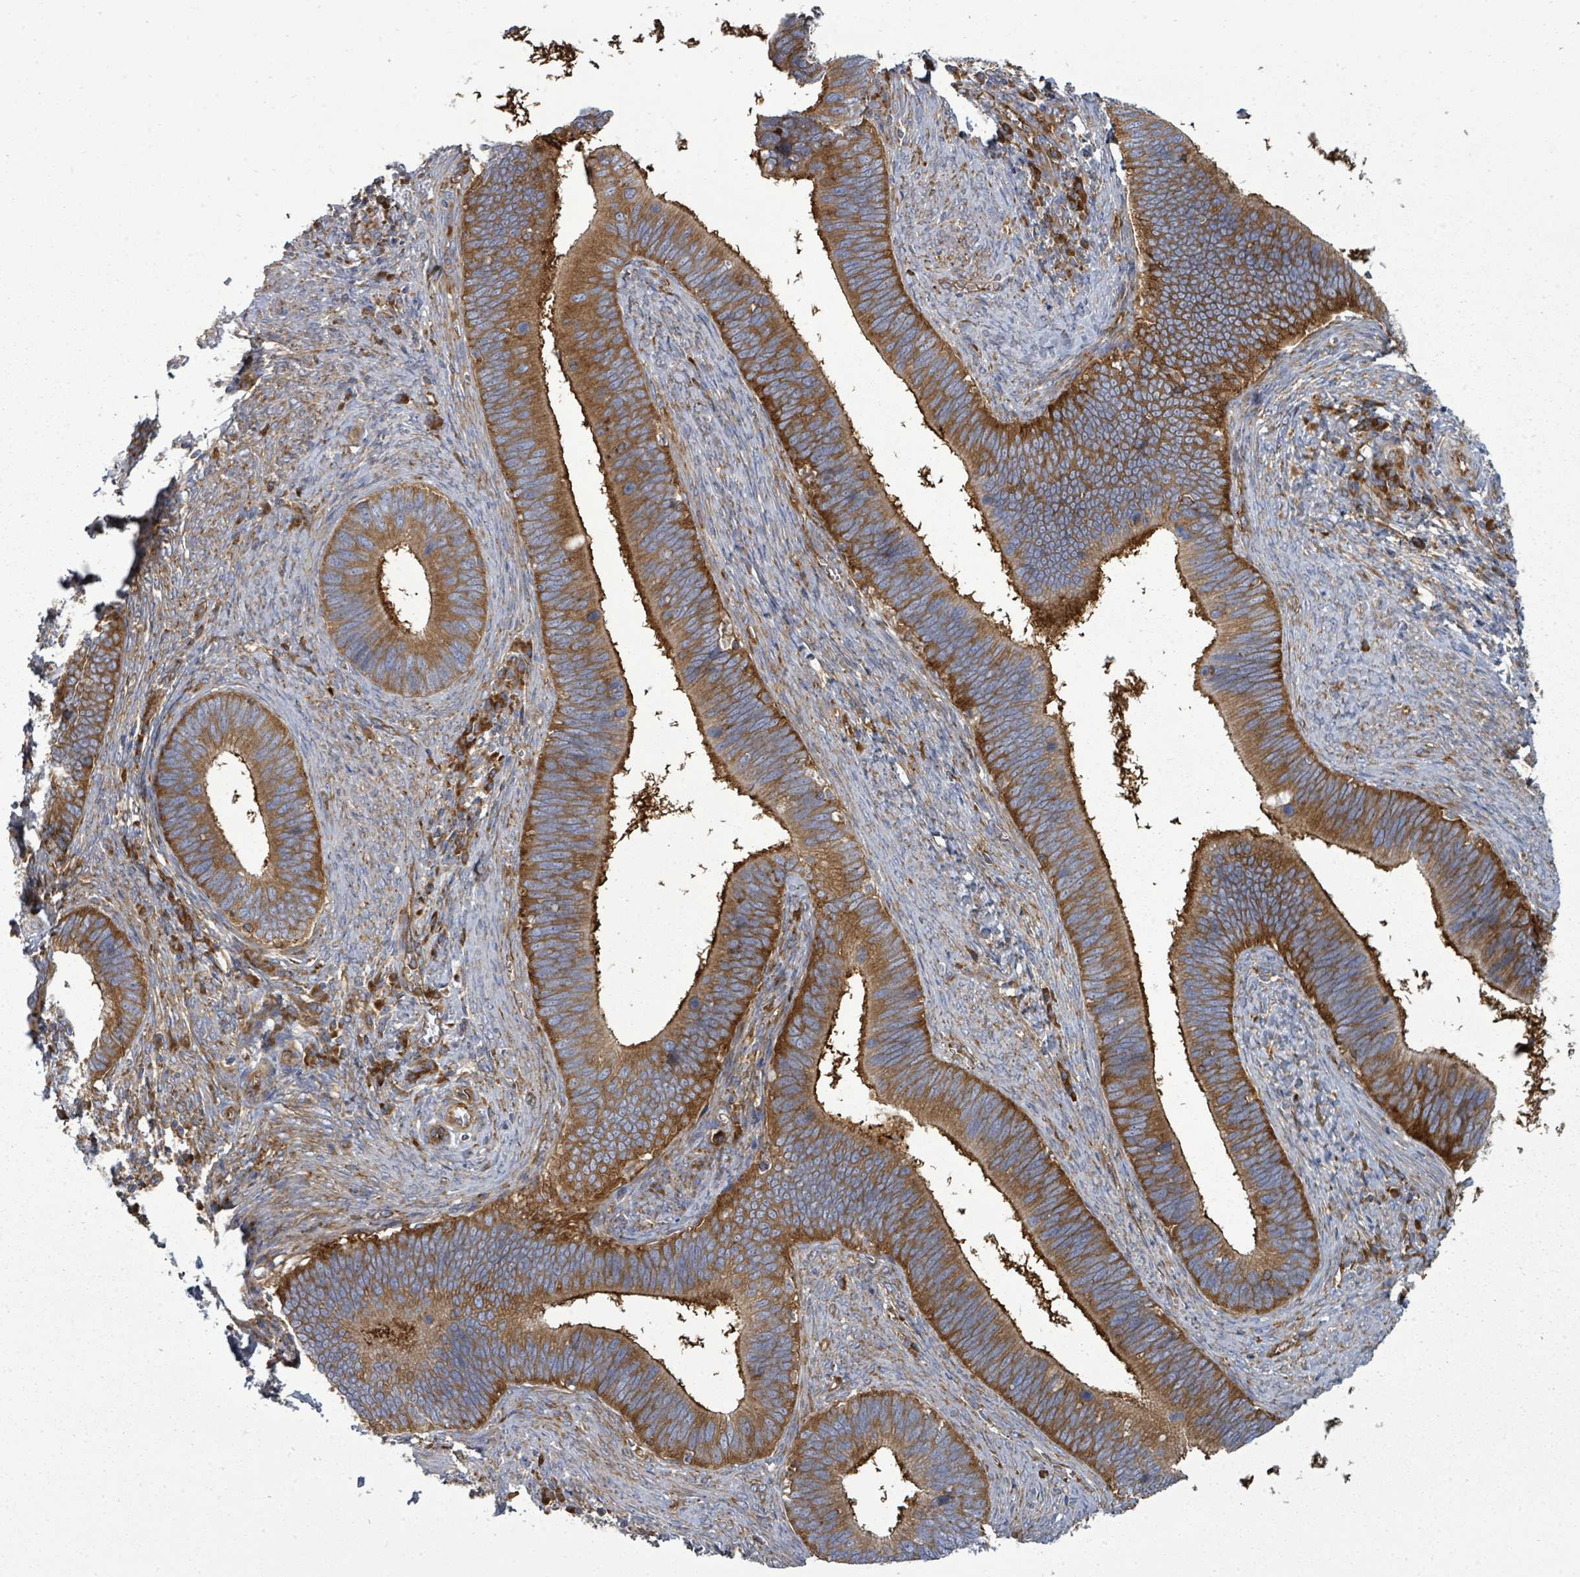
{"staining": {"intensity": "strong", "quantity": ">75%", "location": "cytoplasmic/membranous"}, "tissue": "cervical cancer", "cell_type": "Tumor cells", "image_type": "cancer", "snomed": [{"axis": "morphology", "description": "Adenocarcinoma, NOS"}, {"axis": "topography", "description": "Cervix"}], "caption": "This micrograph shows adenocarcinoma (cervical) stained with immunohistochemistry to label a protein in brown. The cytoplasmic/membranous of tumor cells show strong positivity for the protein. Nuclei are counter-stained blue.", "gene": "EIF3C", "patient": {"sex": "female", "age": 42}}